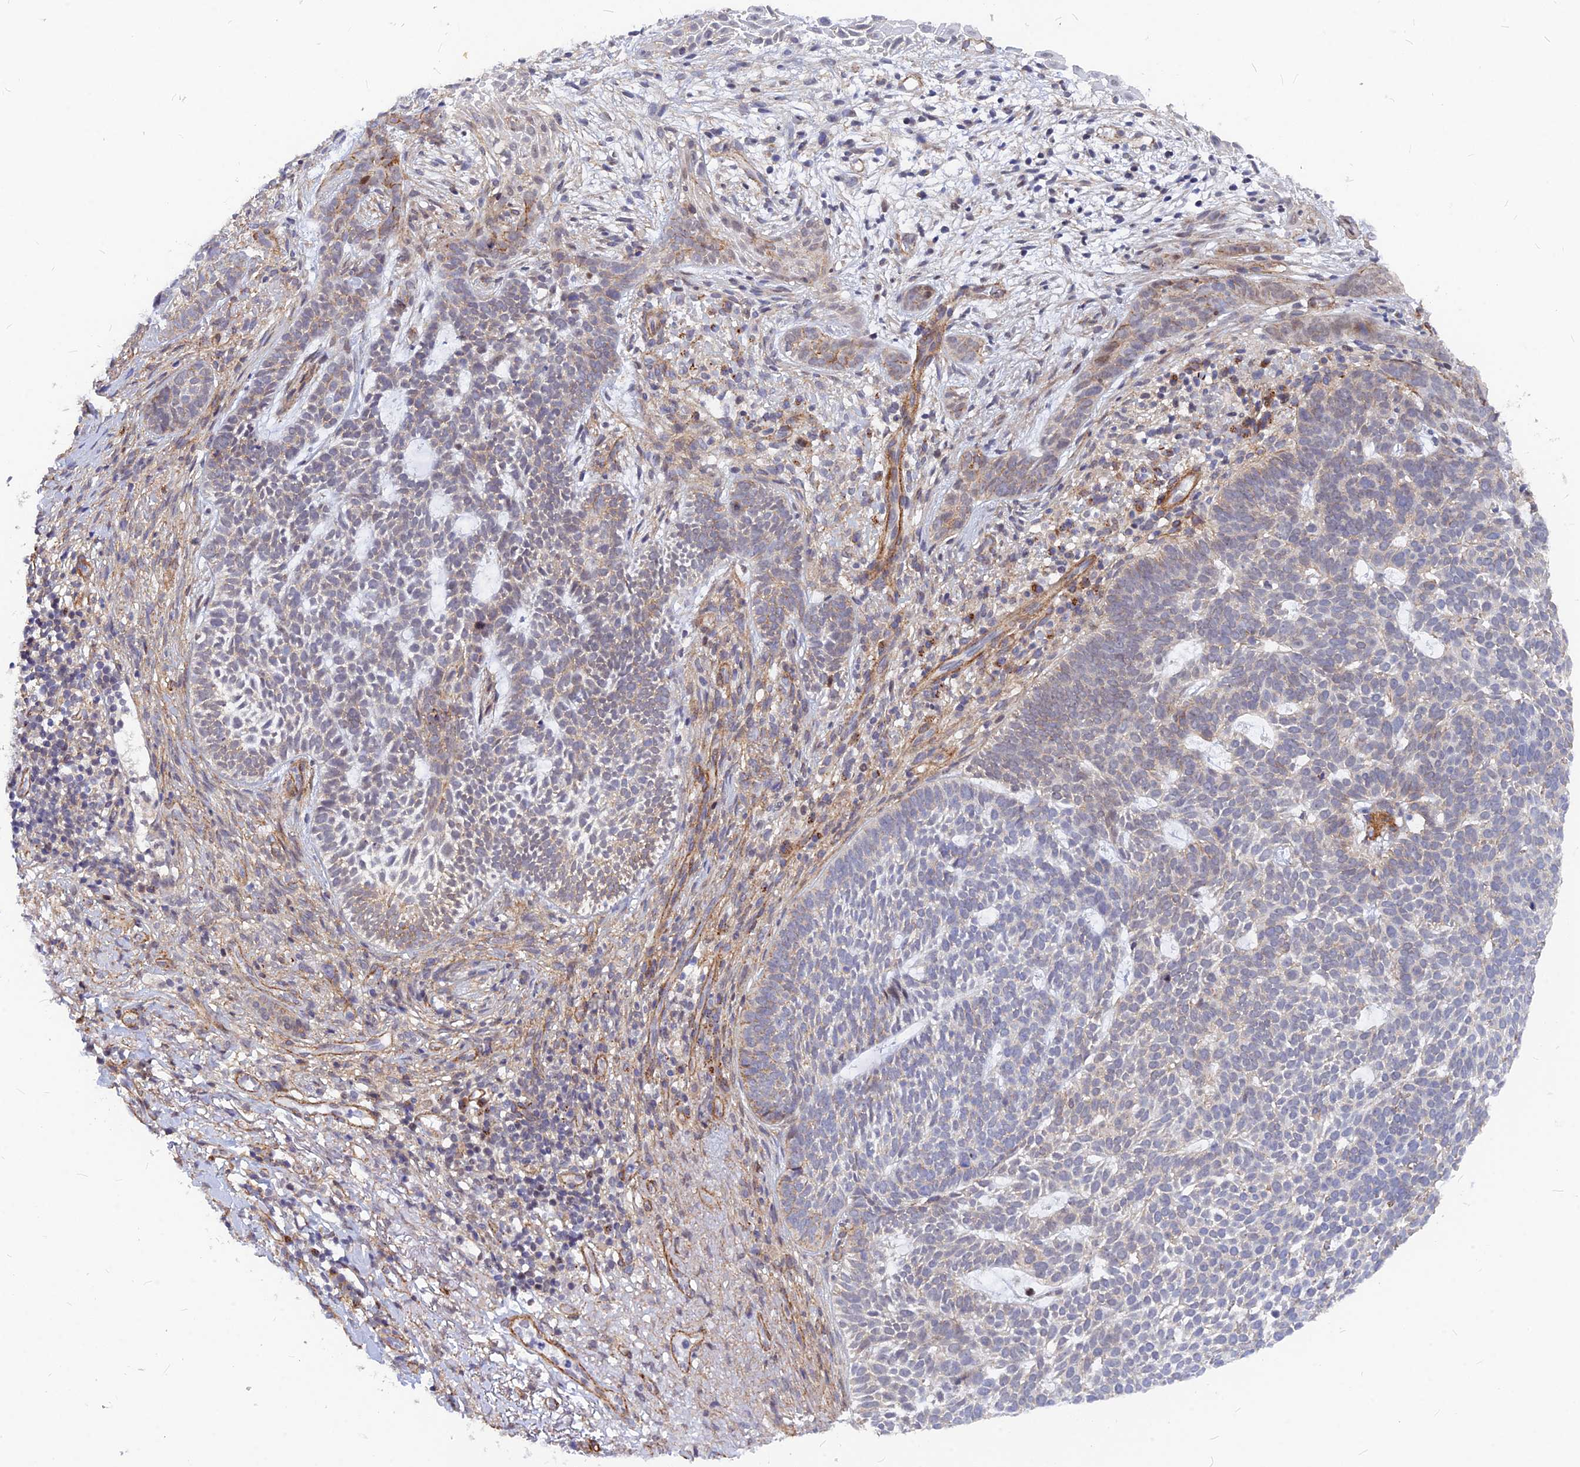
{"staining": {"intensity": "weak", "quantity": "<25%", "location": "cytoplasmic/membranous"}, "tissue": "skin cancer", "cell_type": "Tumor cells", "image_type": "cancer", "snomed": [{"axis": "morphology", "description": "Basal cell carcinoma"}, {"axis": "topography", "description": "Skin"}], "caption": "High magnification brightfield microscopy of basal cell carcinoma (skin) stained with DAB (3,3'-diaminobenzidine) (brown) and counterstained with hematoxylin (blue): tumor cells show no significant staining.", "gene": "VSTM2L", "patient": {"sex": "female", "age": 78}}